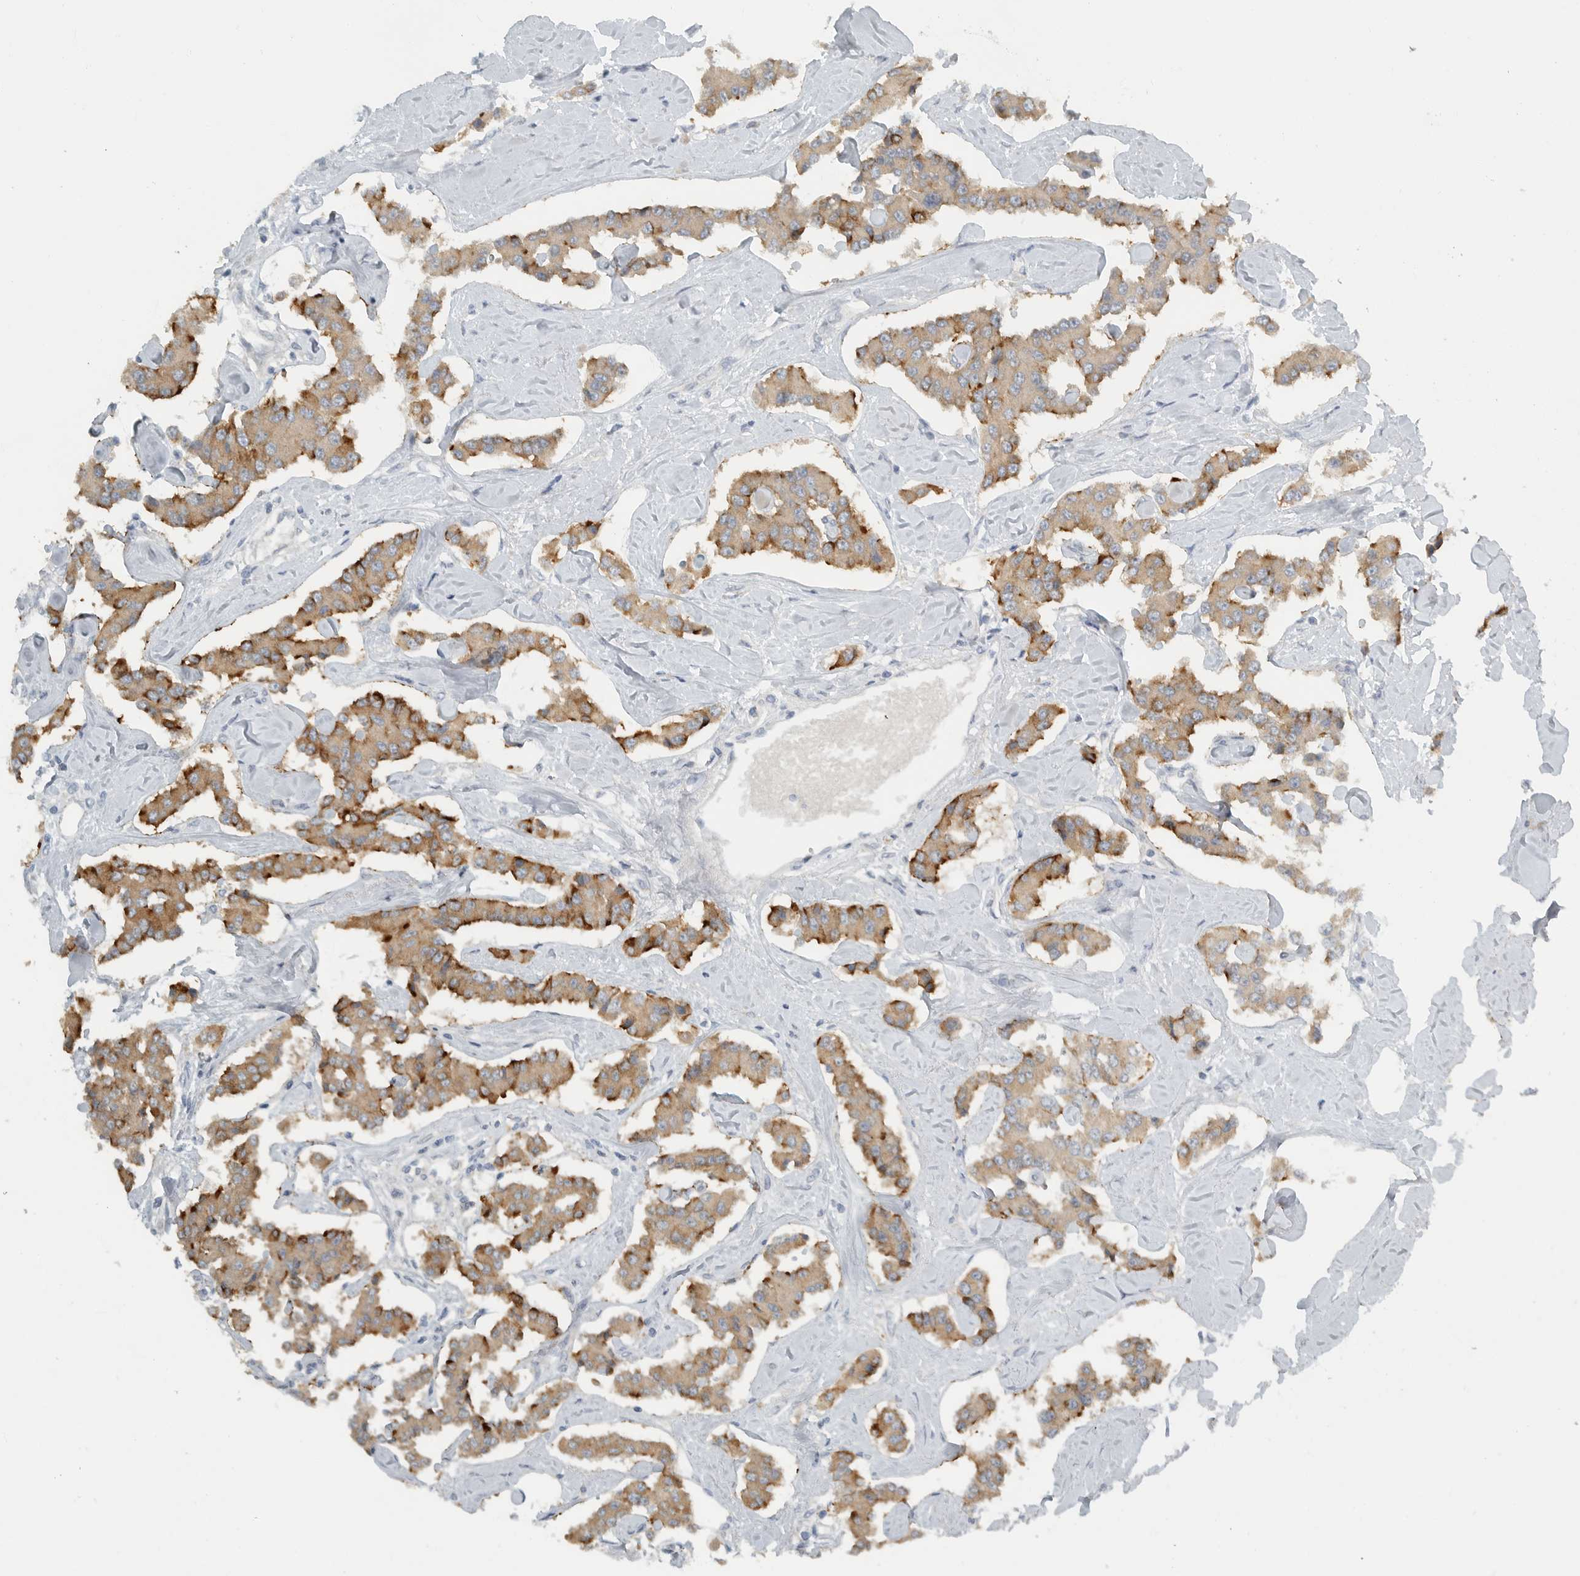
{"staining": {"intensity": "weak", "quantity": ">75%", "location": "cytoplasmic/membranous"}, "tissue": "carcinoid", "cell_type": "Tumor cells", "image_type": "cancer", "snomed": [{"axis": "morphology", "description": "Carcinoid, malignant, NOS"}, {"axis": "topography", "description": "Pancreas"}], "caption": "Human carcinoid stained with a brown dye reveals weak cytoplasmic/membranous positive staining in about >75% of tumor cells.", "gene": "PAM", "patient": {"sex": "male", "age": 41}}